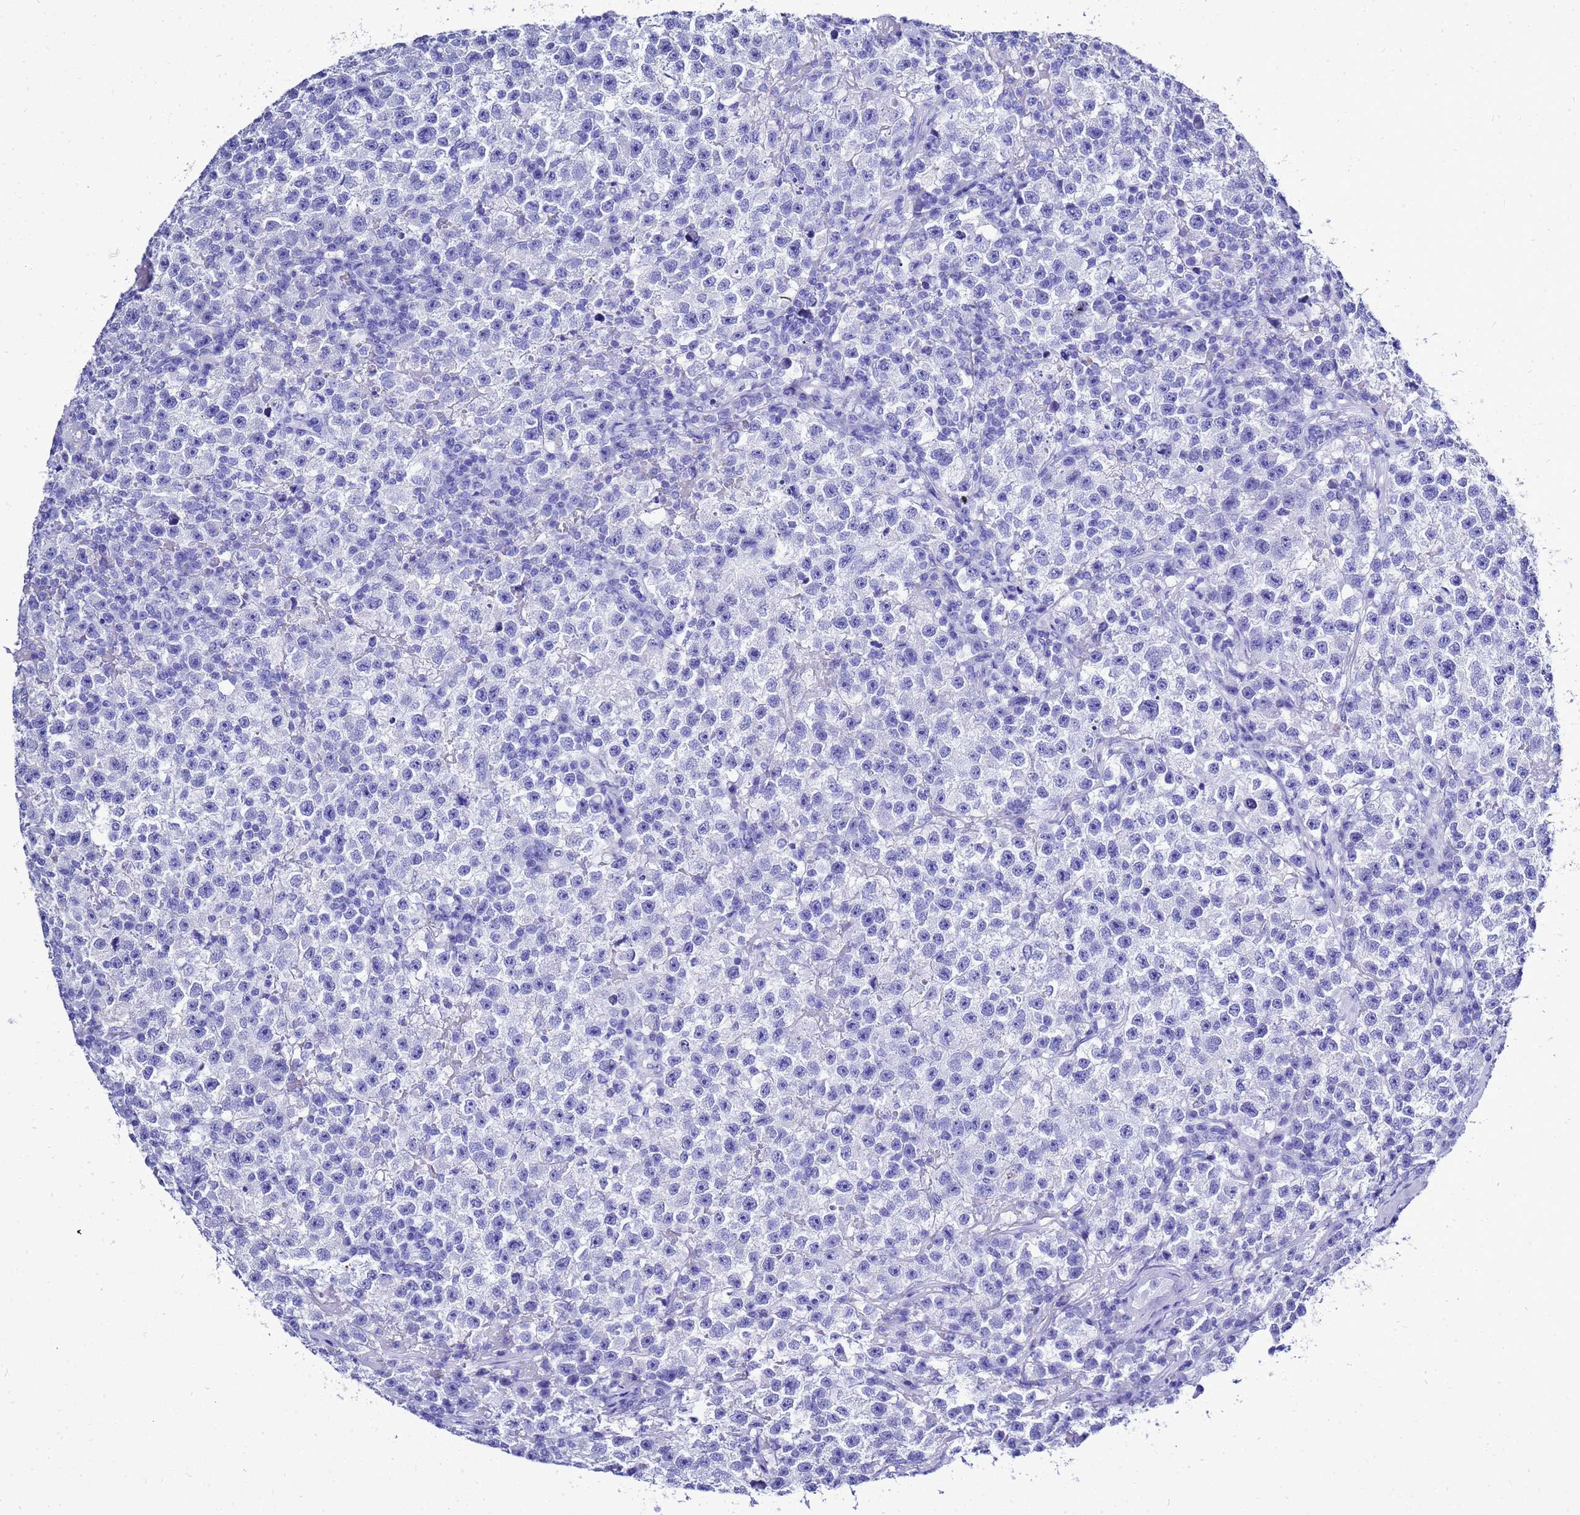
{"staining": {"intensity": "negative", "quantity": "none", "location": "none"}, "tissue": "testis cancer", "cell_type": "Tumor cells", "image_type": "cancer", "snomed": [{"axis": "morphology", "description": "Seminoma, NOS"}, {"axis": "topography", "description": "Testis"}], "caption": "IHC histopathology image of neoplastic tissue: testis cancer (seminoma) stained with DAB exhibits no significant protein positivity in tumor cells. The staining was performed using DAB to visualize the protein expression in brown, while the nuclei were stained in blue with hematoxylin (Magnification: 20x).", "gene": "LIPF", "patient": {"sex": "male", "age": 22}}